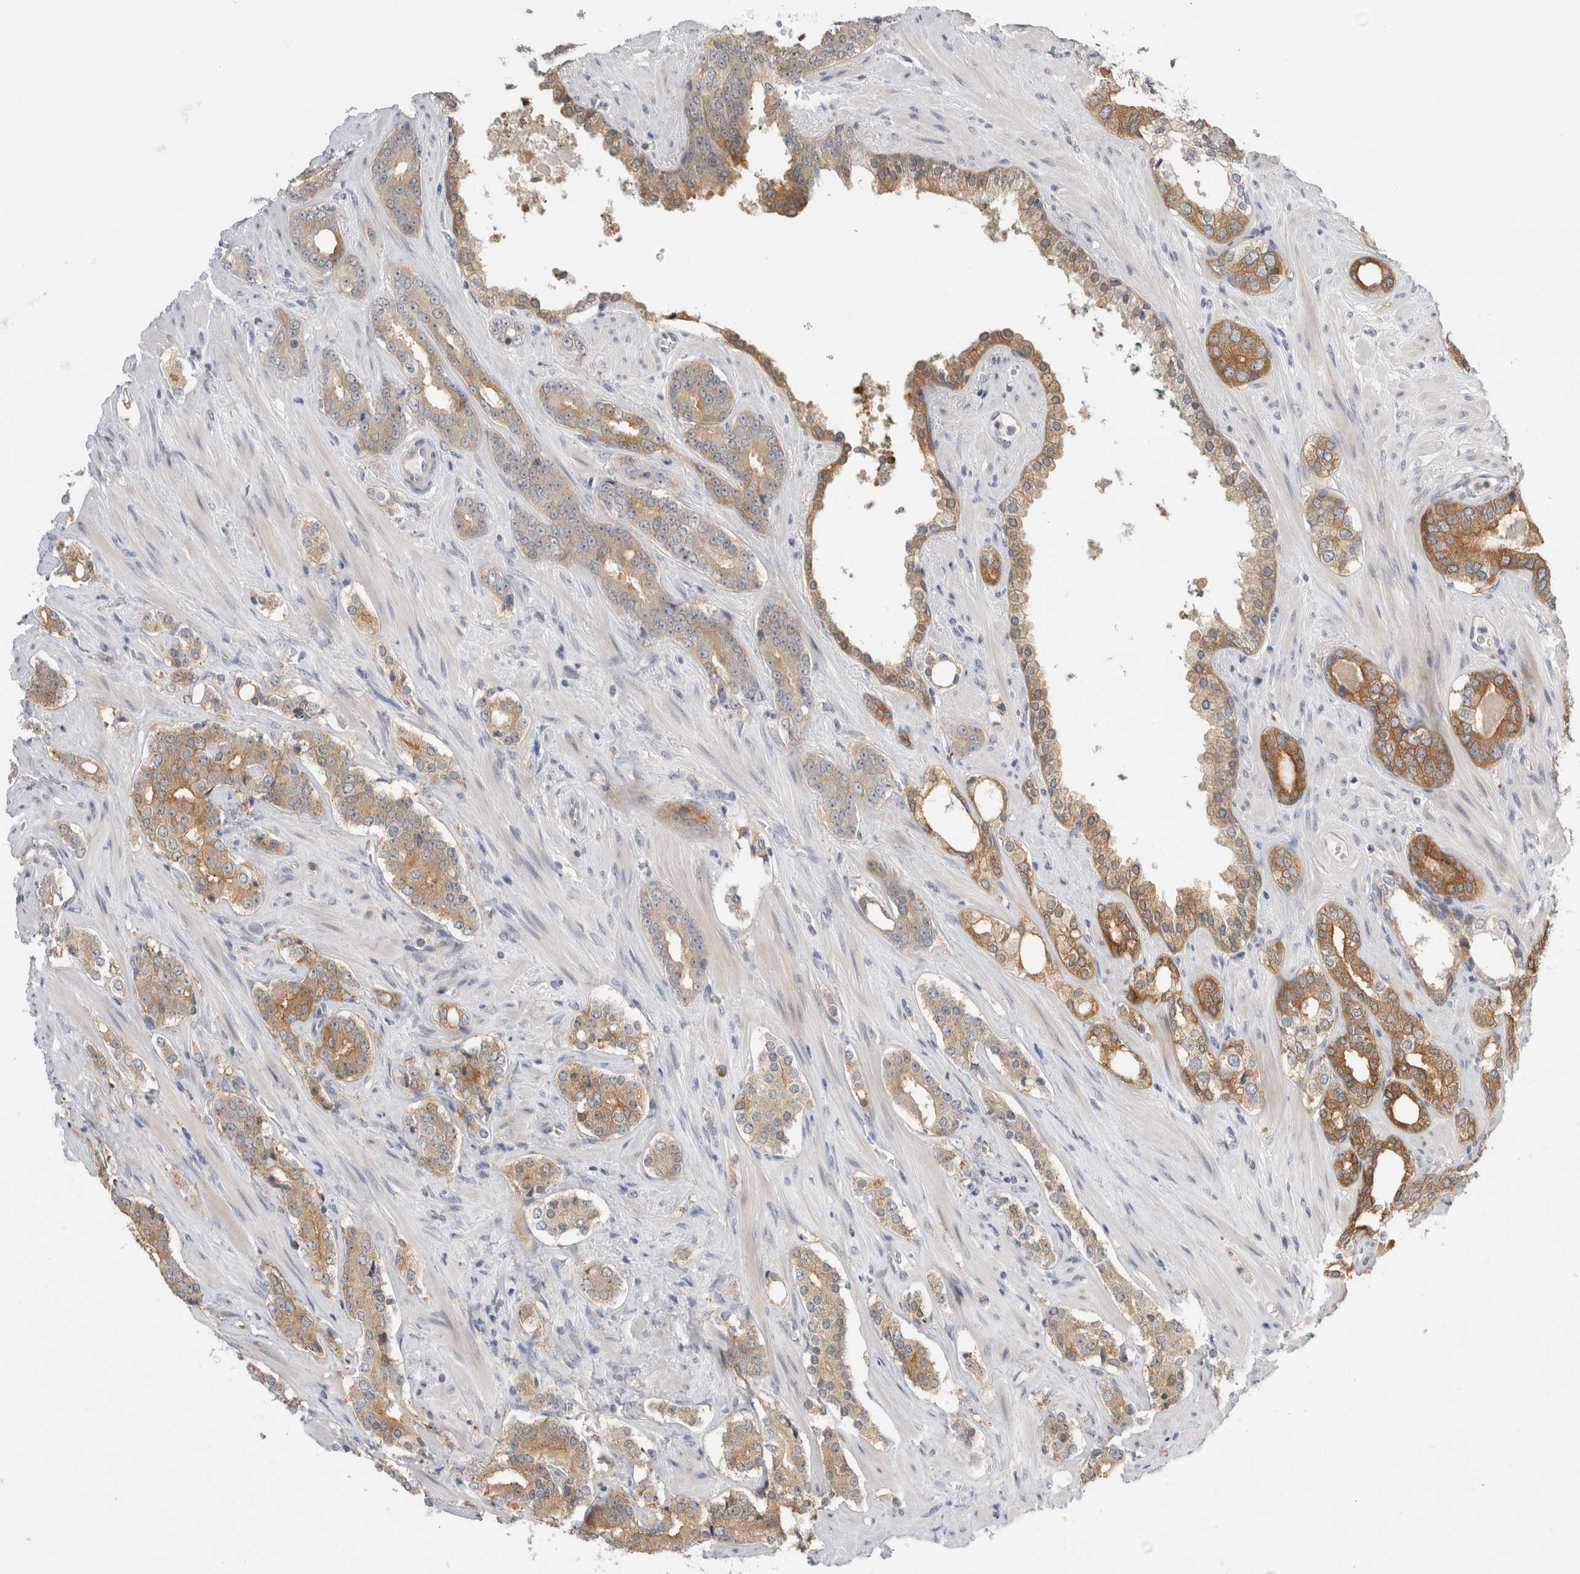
{"staining": {"intensity": "moderate", "quantity": ">75%", "location": "cytoplasmic/membranous"}, "tissue": "prostate cancer", "cell_type": "Tumor cells", "image_type": "cancer", "snomed": [{"axis": "morphology", "description": "Adenocarcinoma, High grade"}, {"axis": "topography", "description": "Prostate"}], "caption": "Protein staining displays moderate cytoplasmic/membranous staining in about >75% of tumor cells in prostate cancer (adenocarcinoma (high-grade)).", "gene": "NEDD4L", "patient": {"sex": "male", "age": 71}}